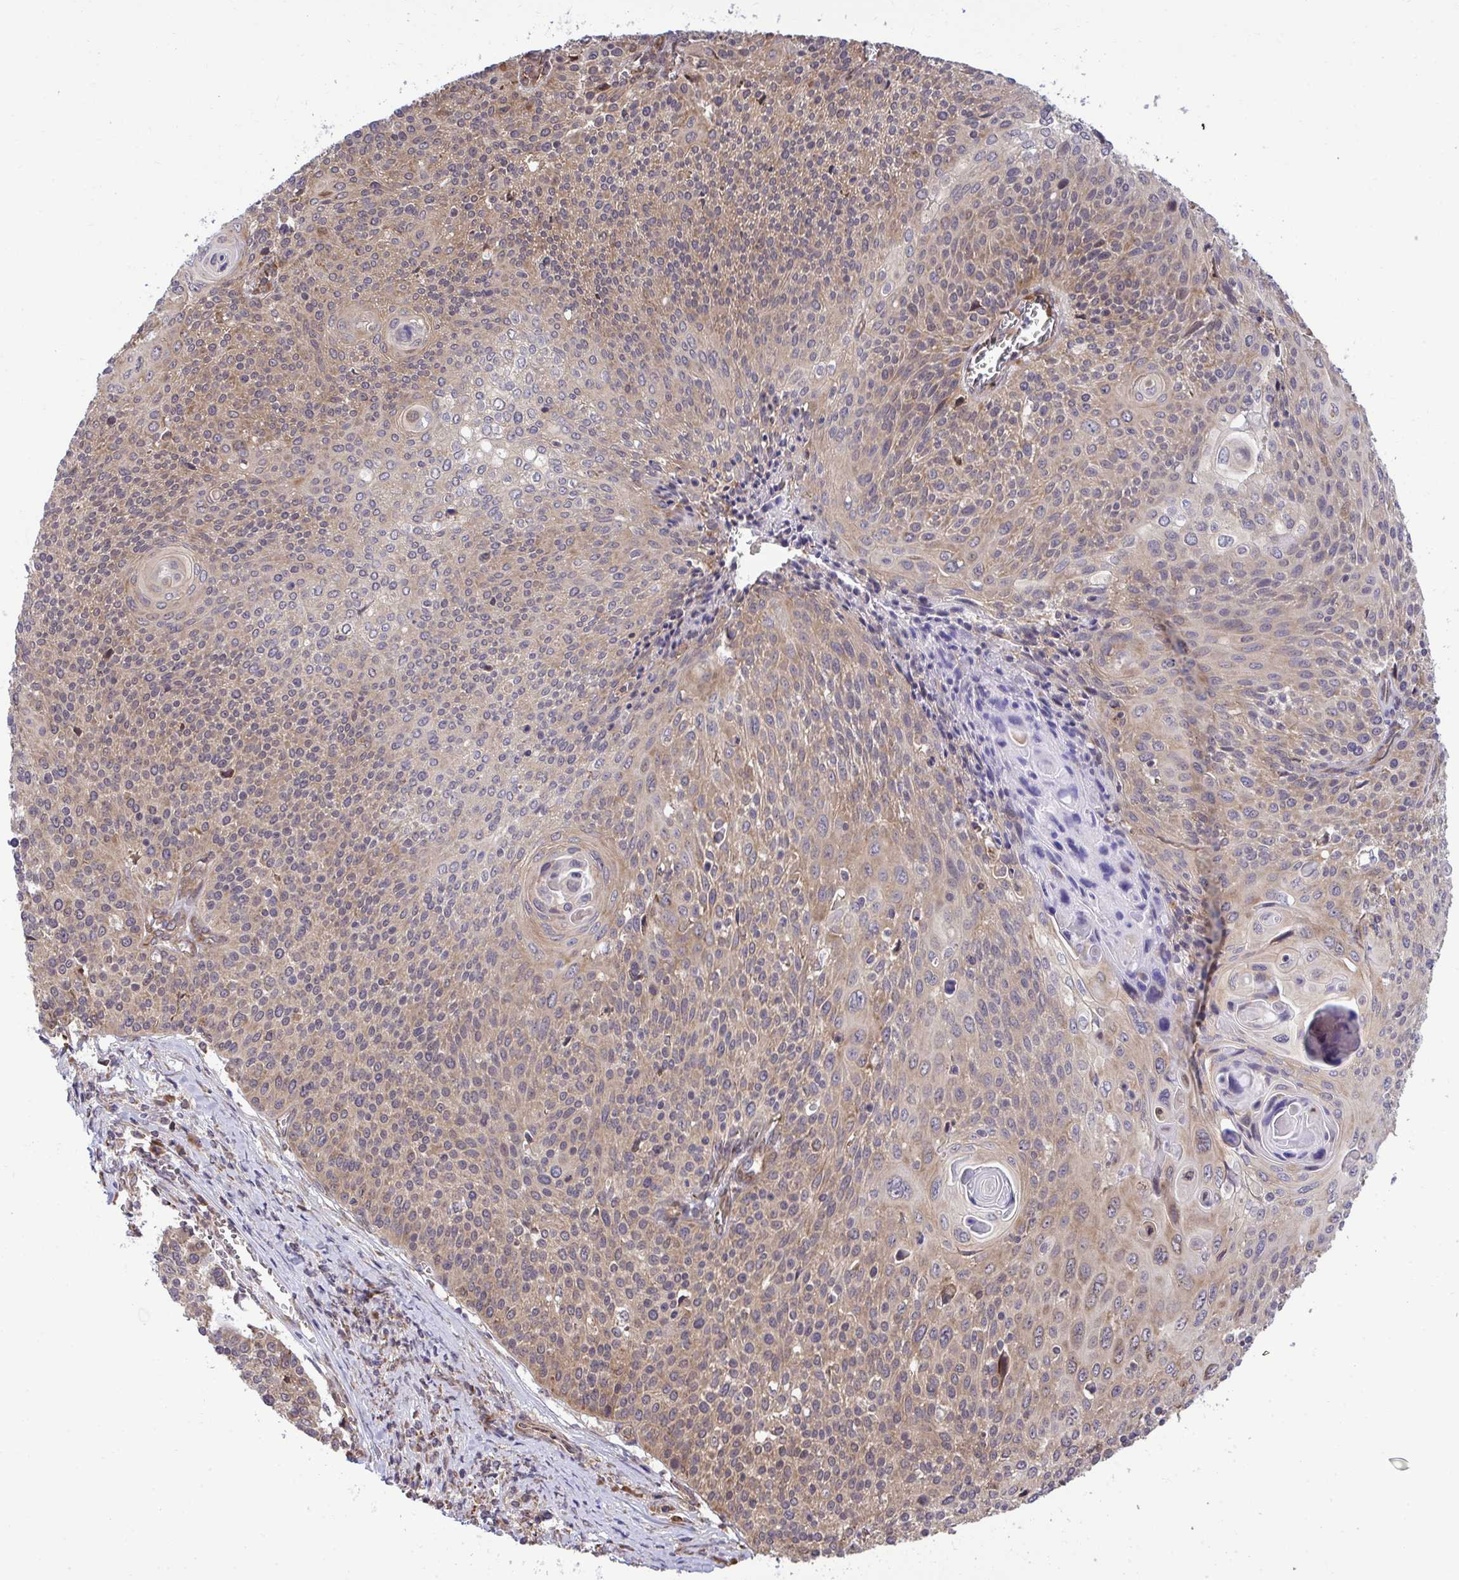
{"staining": {"intensity": "moderate", "quantity": ">75%", "location": "cytoplasmic/membranous"}, "tissue": "cervical cancer", "cell_type": "Tumor cells", "image_type": "cancer", "snomed": [{"axis": "morphology", "description": "Squamous cell carcinoma, NOS"}, {"axis": "topography", "description": "Cervix"}], "caption": "A photomicrograph of cervical cancer stained for a protein exhibits moderate cytoplasmic/membranous brown staining in tumor cells.", "gene": "RPS15", "patient": {"sex": "female", "age": 31}}